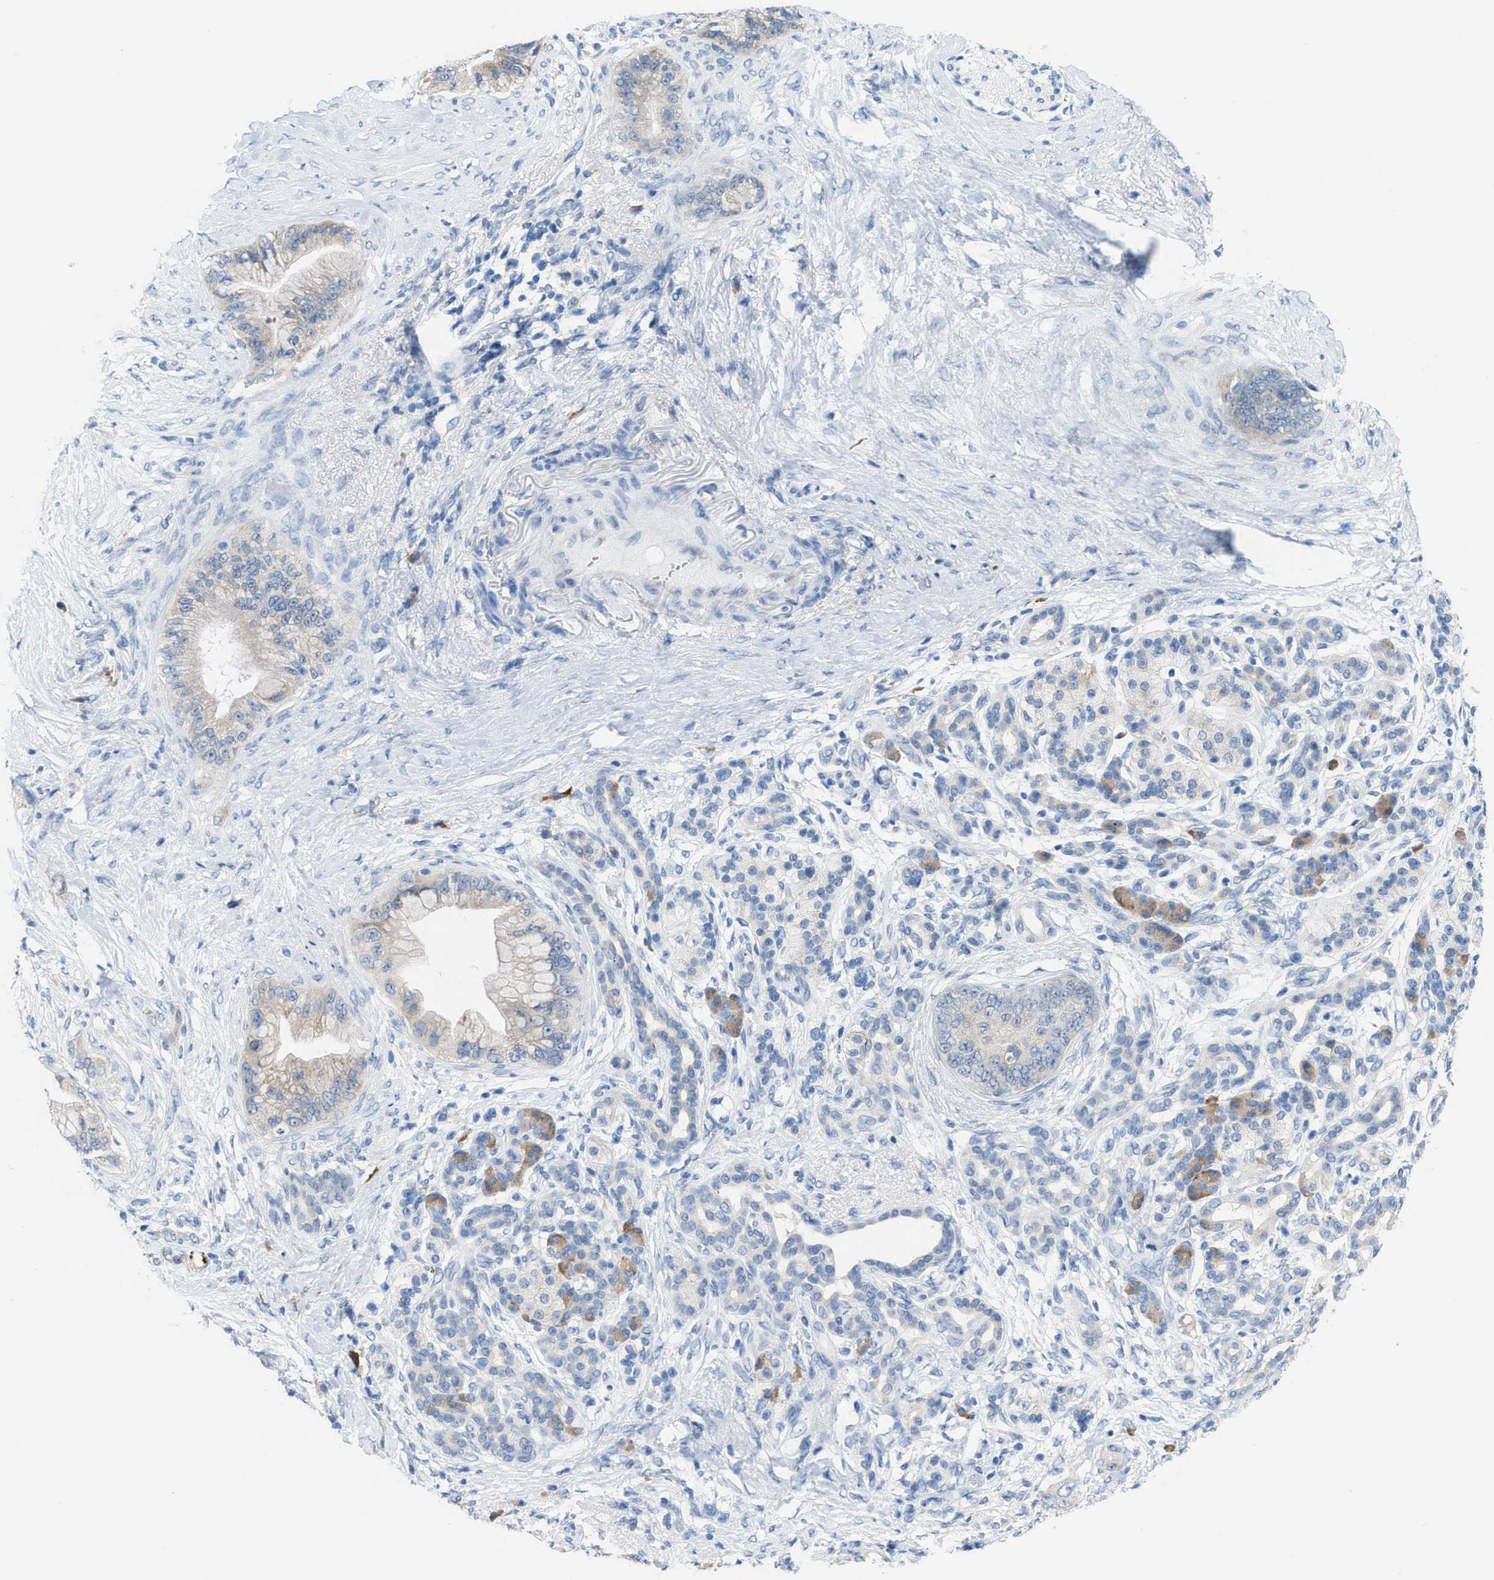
{"staining": {"intensity": "moderate", "quantity": "<25%", "location": "cytoplasmic/membranous"}, "tissue": "pancreatic cancer", "cell_type": "Tumor cells", "image_type": "cancer", "snomed": [{"axis": "morphology", "description": "Adenocarcinoma, NOS"}, {"axis": "topography", "description": "Pancreas"}], "caption": "Adenocarcinoma (pancreatic) tissue reveals moderate cytoplasmic/membranous staining in approximately <25% of tumor cells (DAB (3,3'-diaminobenzidine) IHC with brightfield microscopy, high magnification).", "gene": "KIFC3", "patient": {"sex": "male", "age": 59}}